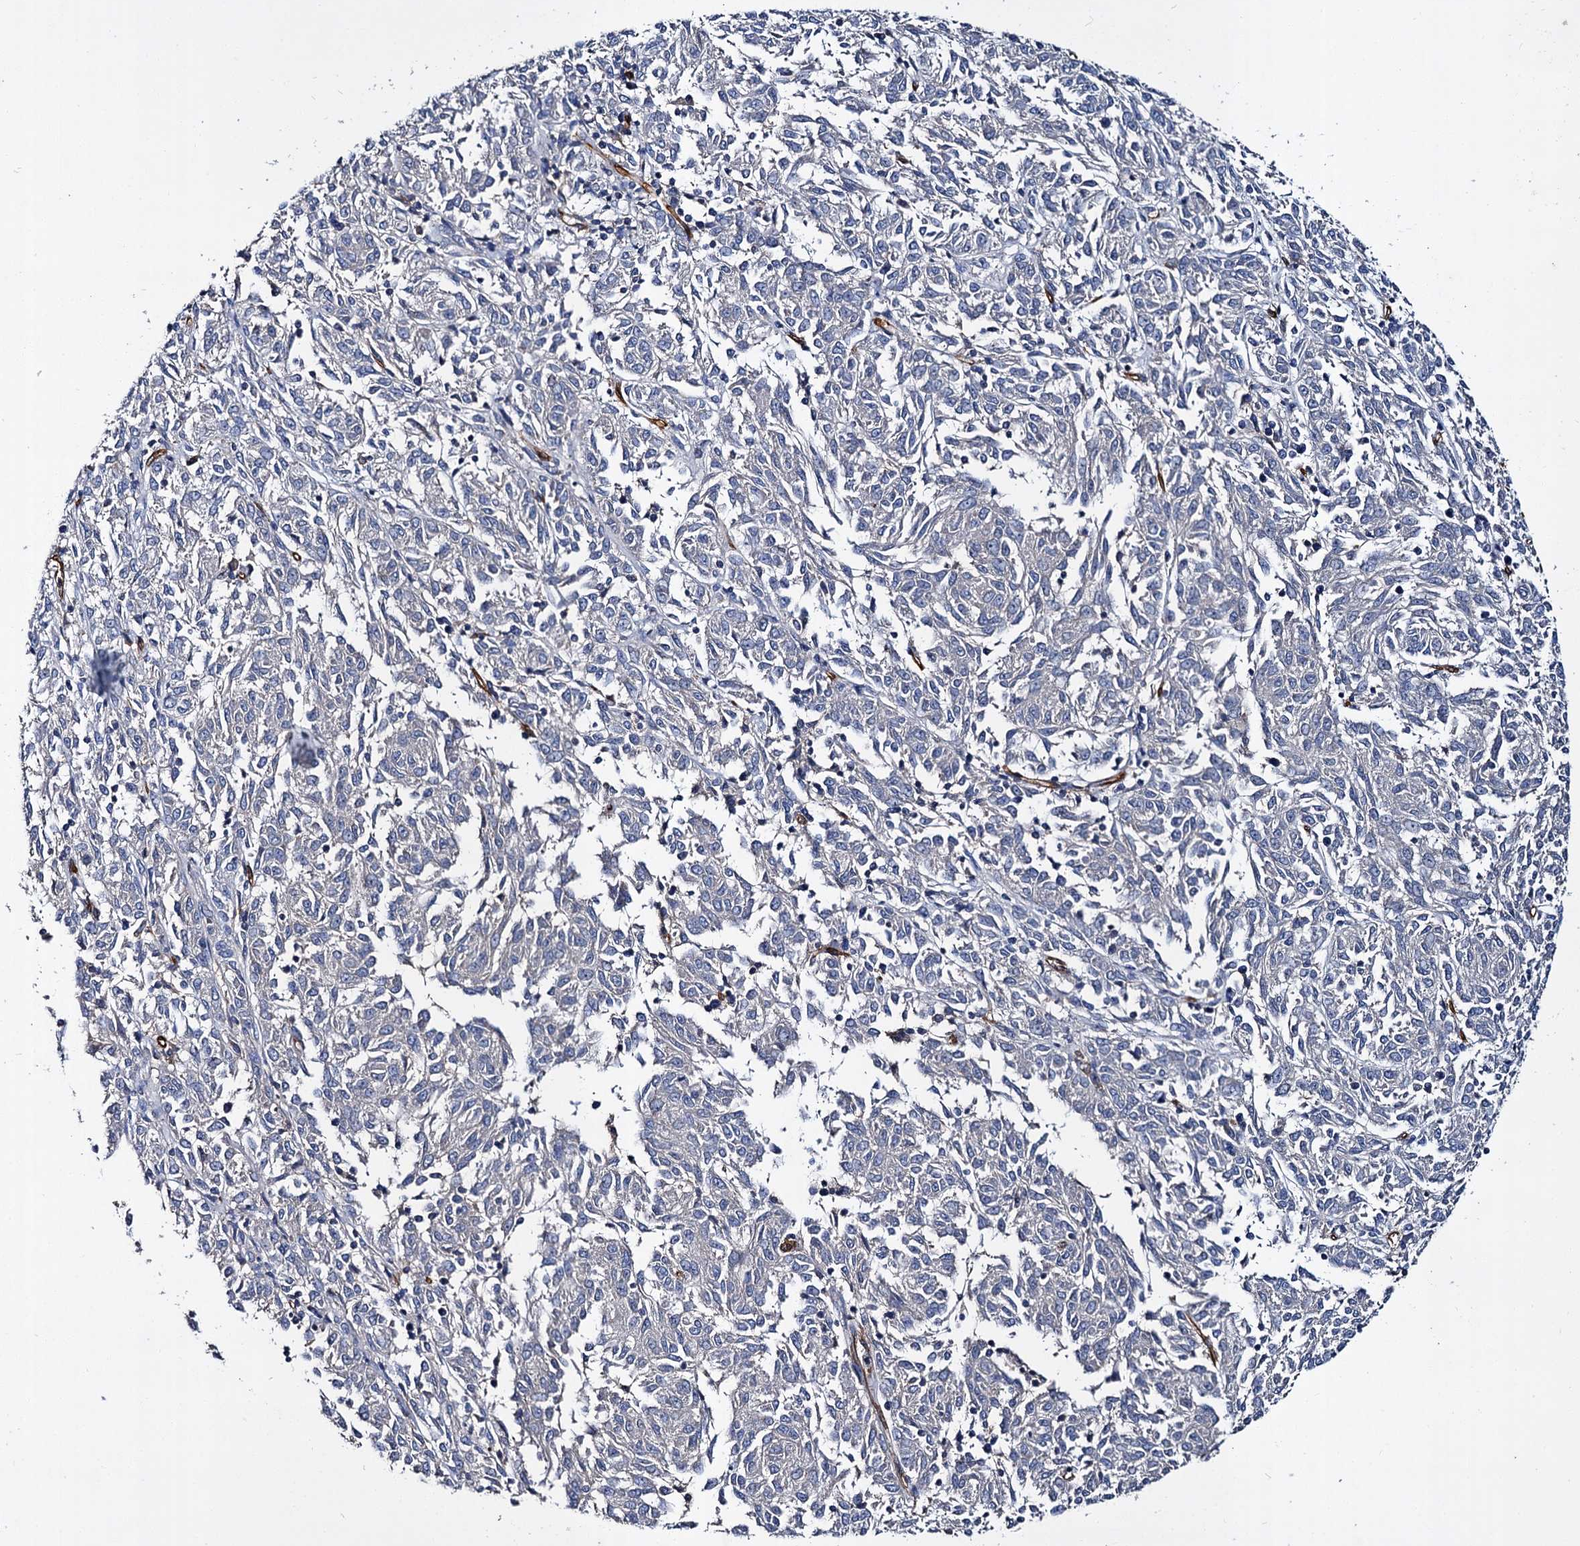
{"staining": {"intensity": "negative", "quantity": "none", "location": "none"}, "tissue": "melanoma", "cell_type": "Tumor cells", "image_type": "cancer", "snomed": [{"axis": "morphology", "description": "Malignant melanoma, NOS"}, {"axis": "topography", "description": "Skin"}], "caption": "The immunohistochemistry photomicrograph has no significant staining in tumor cells of malignant melanoma tissue. (DAB (3,3'-diaminobenzidine) IHC, high magnification).", "gene": "CACNA1C", "patient": {"sex": "female", "age": 72}}